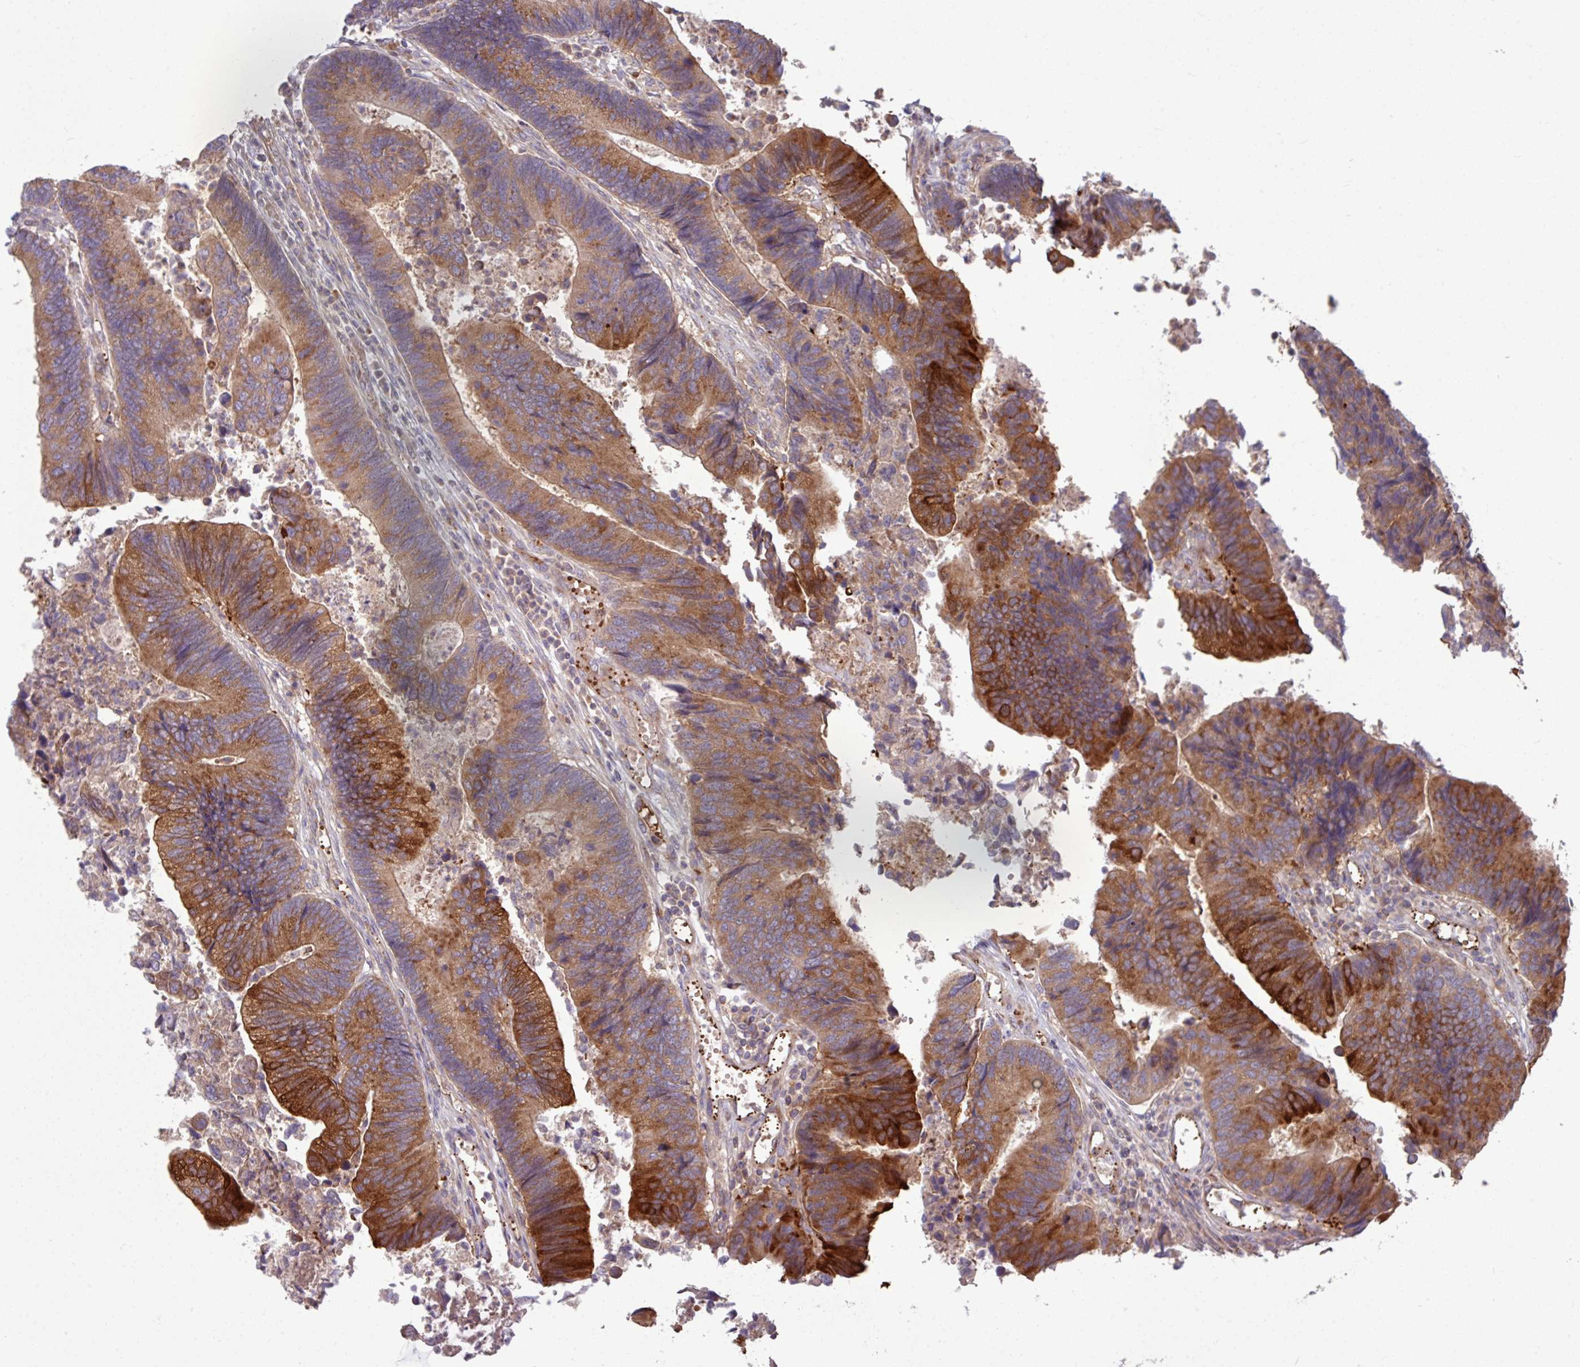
{"staining": {"intensity": "strong", "quantity": ">75%", "location": "cytoplasmic/membranous"}, "tissue": "colorectal cancer", "cell_type": "Tumor cells", "image_type": "cancer", "snomed": [{"axis": "morphology", "description": "Adenocarcinoma, NOS"}, {"axis": "topography", "description": "Colon"}], "caption": "A brown stain shows strong cytoplasmic/membranous staining of a protein in adenocarcinoma (colorectal) tumor cells.", "gene": "LSM12", "patient": {"sex": "female", "age": 67}}